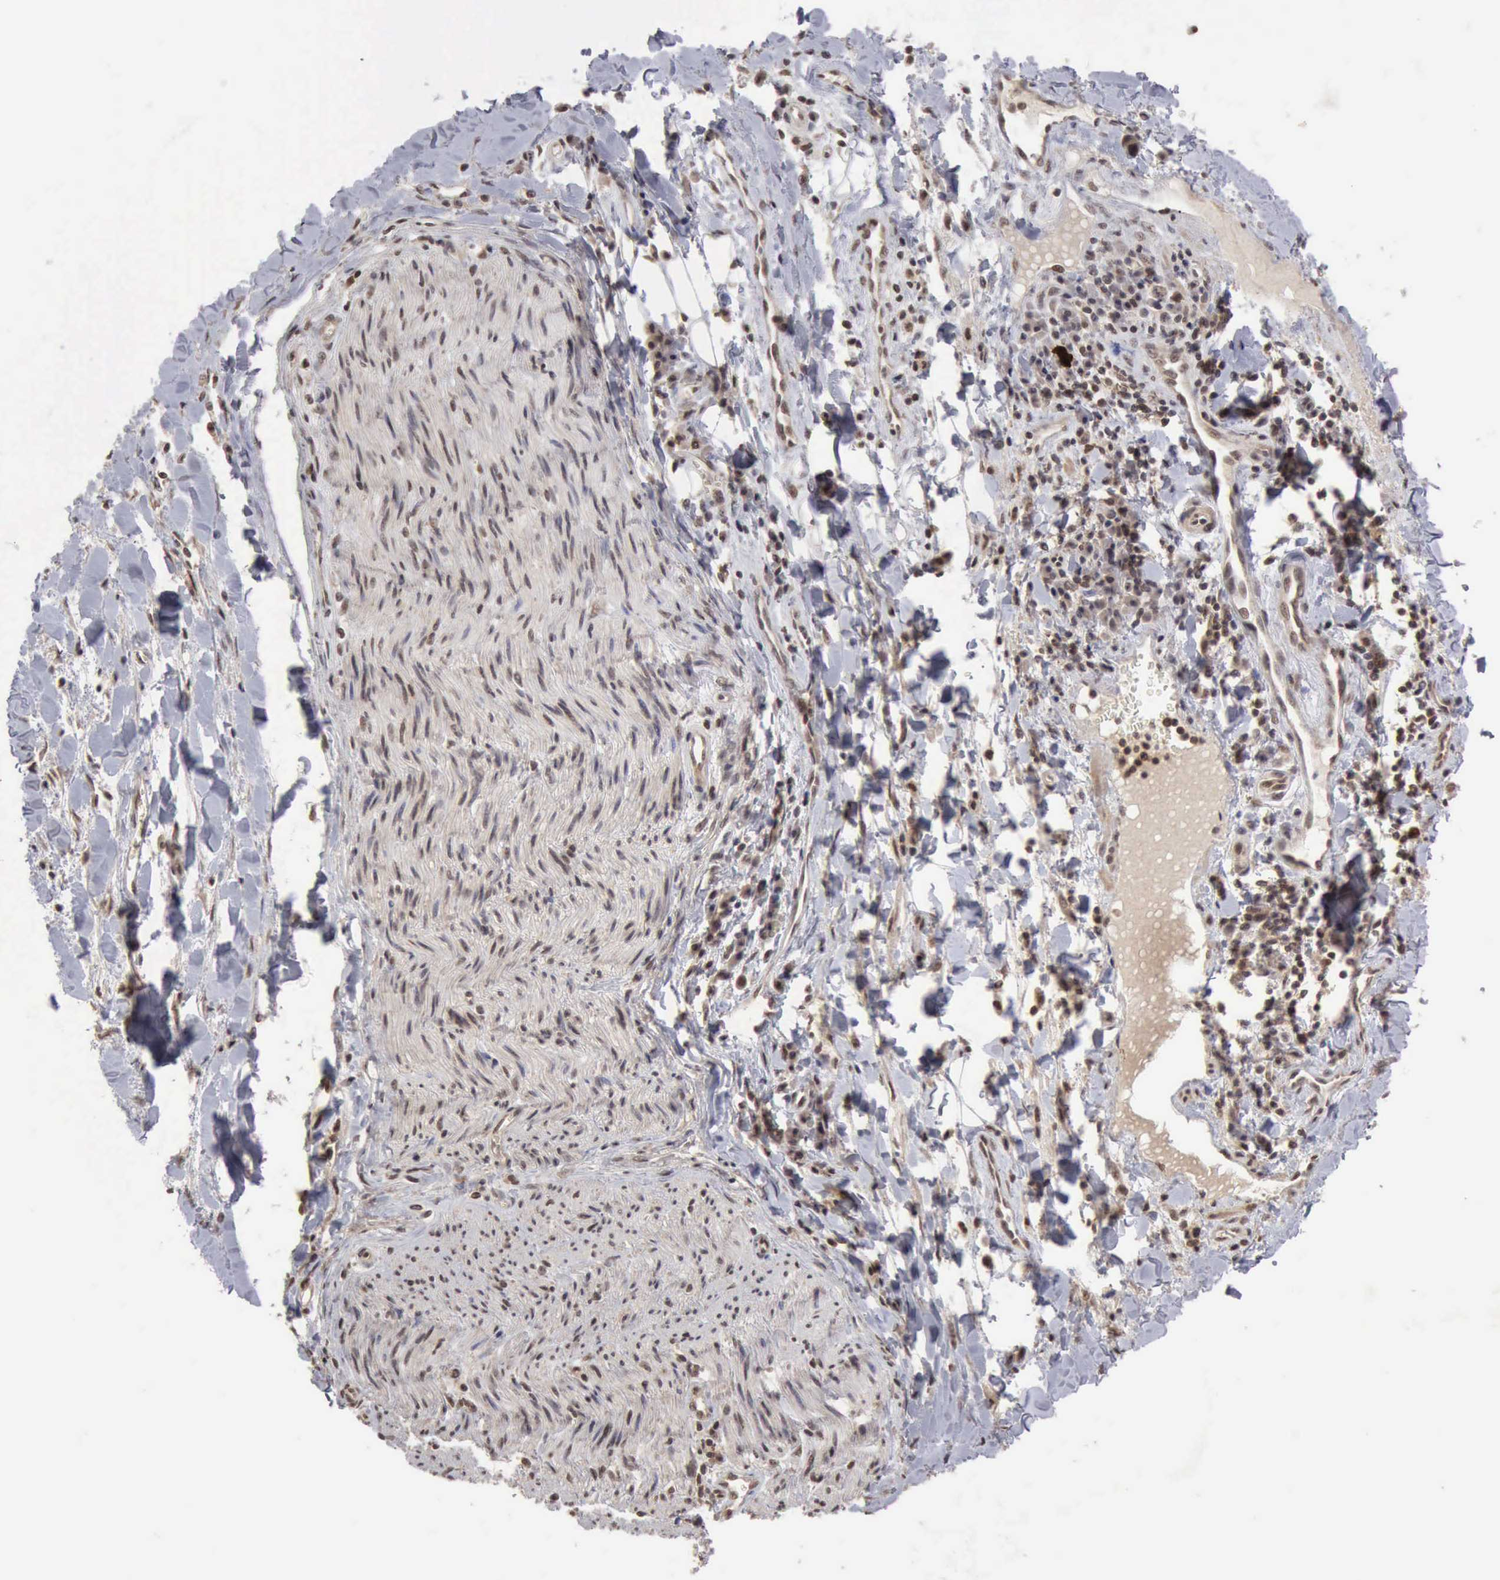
{"staining": {"intensity": "moderate", "quantity": "25%-75%", "location": "cytoplasmic/membranous"}, "tissue": "liver cancer", "cell_type": "Tumor cells", "image_type": "cancer", "snomed": [{"axis": "morphology", "description": "Cholangiocarcinoma"}, {"axis": "topography", "description": "Liver"}], "caption": "Protein staining of liver cancer (cholangiocarcinoma) tissue demonstrates moderate cytoplasmic/membranous expression in about 25%-75% of tumor cells.", "gene": "CDKN2A", "patient": {"sex": "male", "age": 57}}